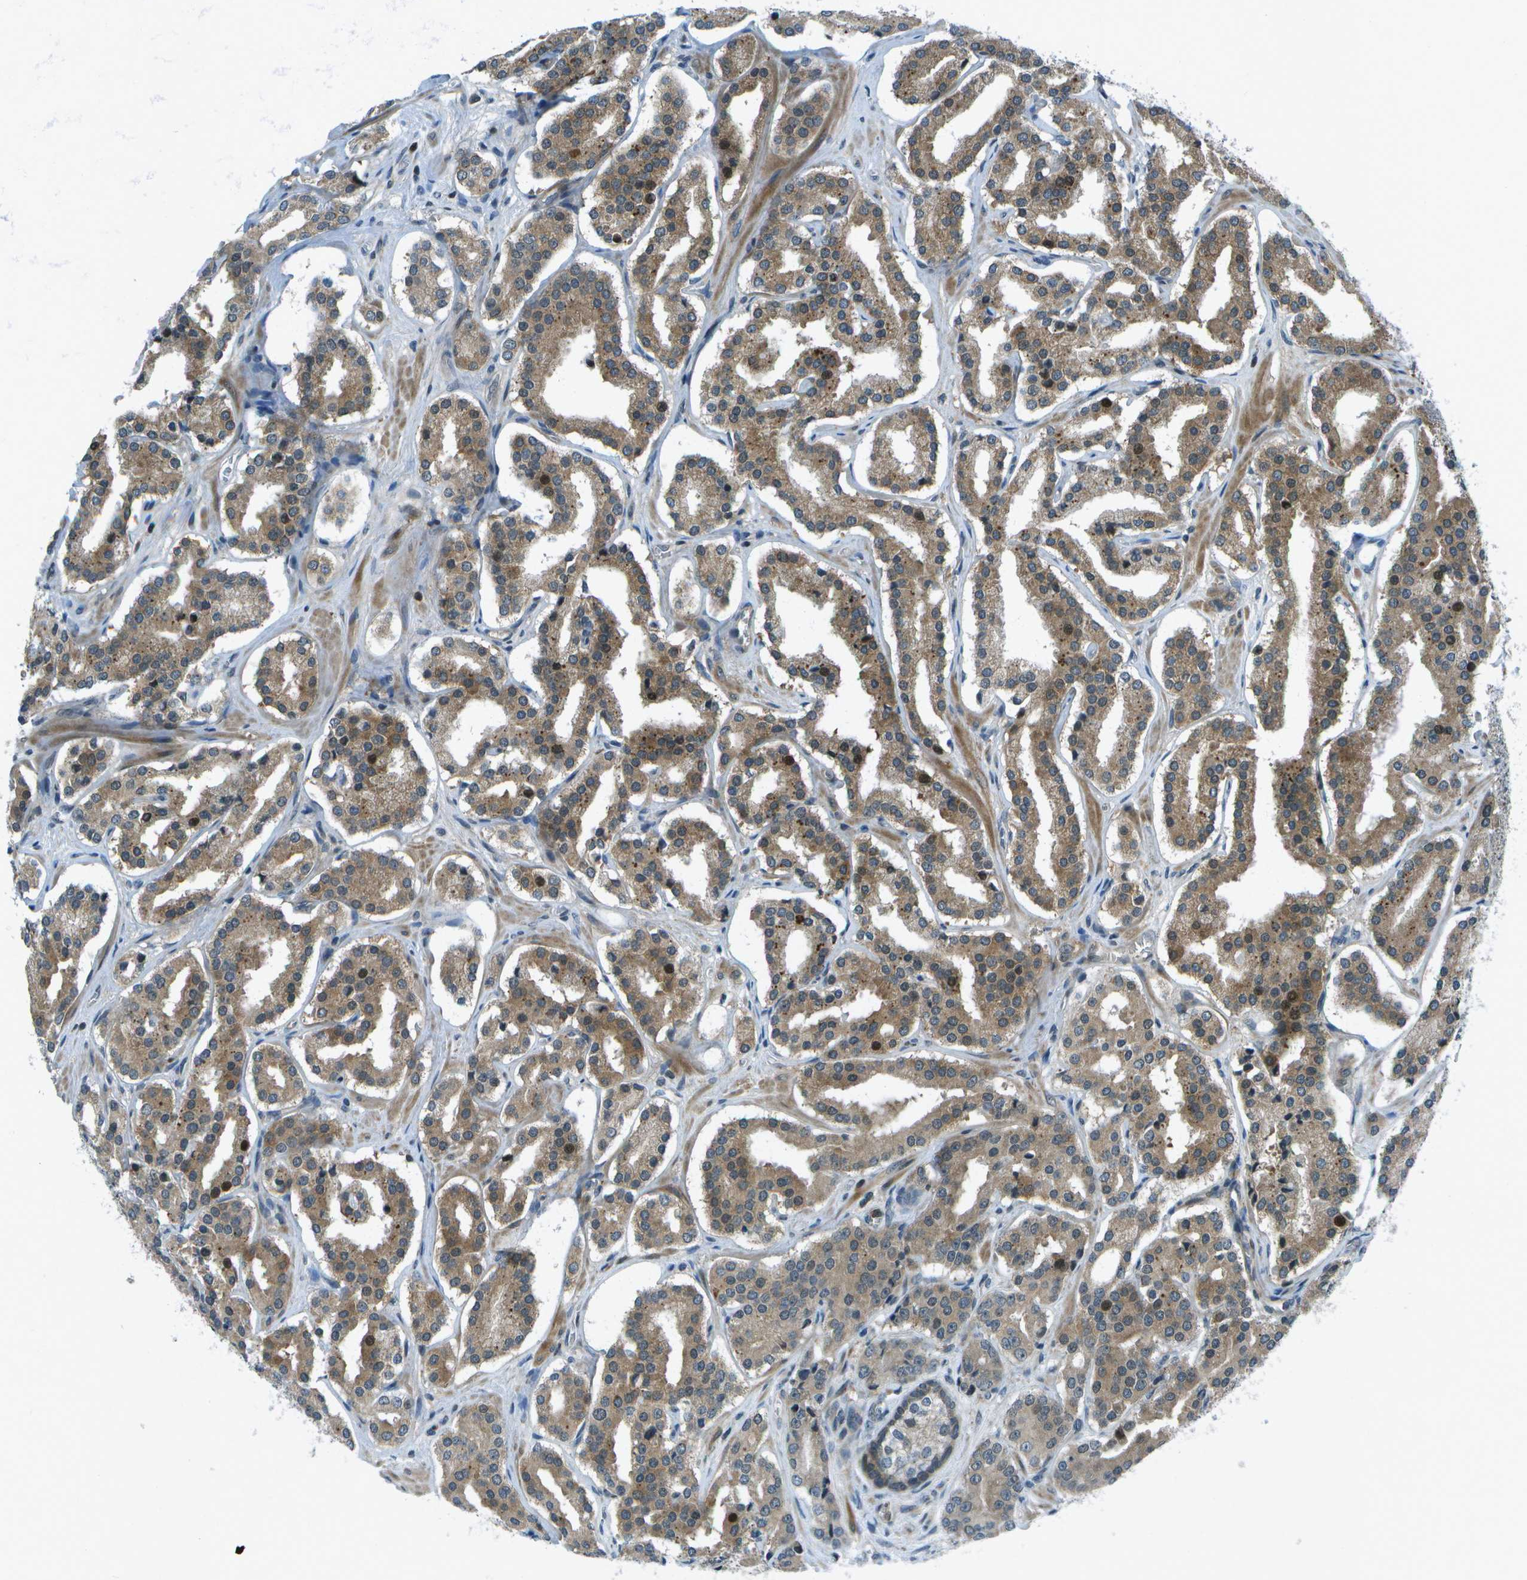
{"staining": {"intensity": "moderate", "quantity": "25%-75%", "location": "cytoplasmic/membranous"}, "tissue": "prostate cancer", "cell_type": "Tumor cells", "image_type": "cancer", "snomed": [{"axis": "morphology", "description": "Adenocarcinoma, High grade"}, {"axis": "topography", "description": "Prostate"}], "caption": "This is an image of immunohistochemistry (IHC) staining of prostate cancer, which shows moderate positivity in the cytoplasmic/membranous of tumor cells.", "gene": "TMEM19", "patient": {"sex": "male", "age": 60}}